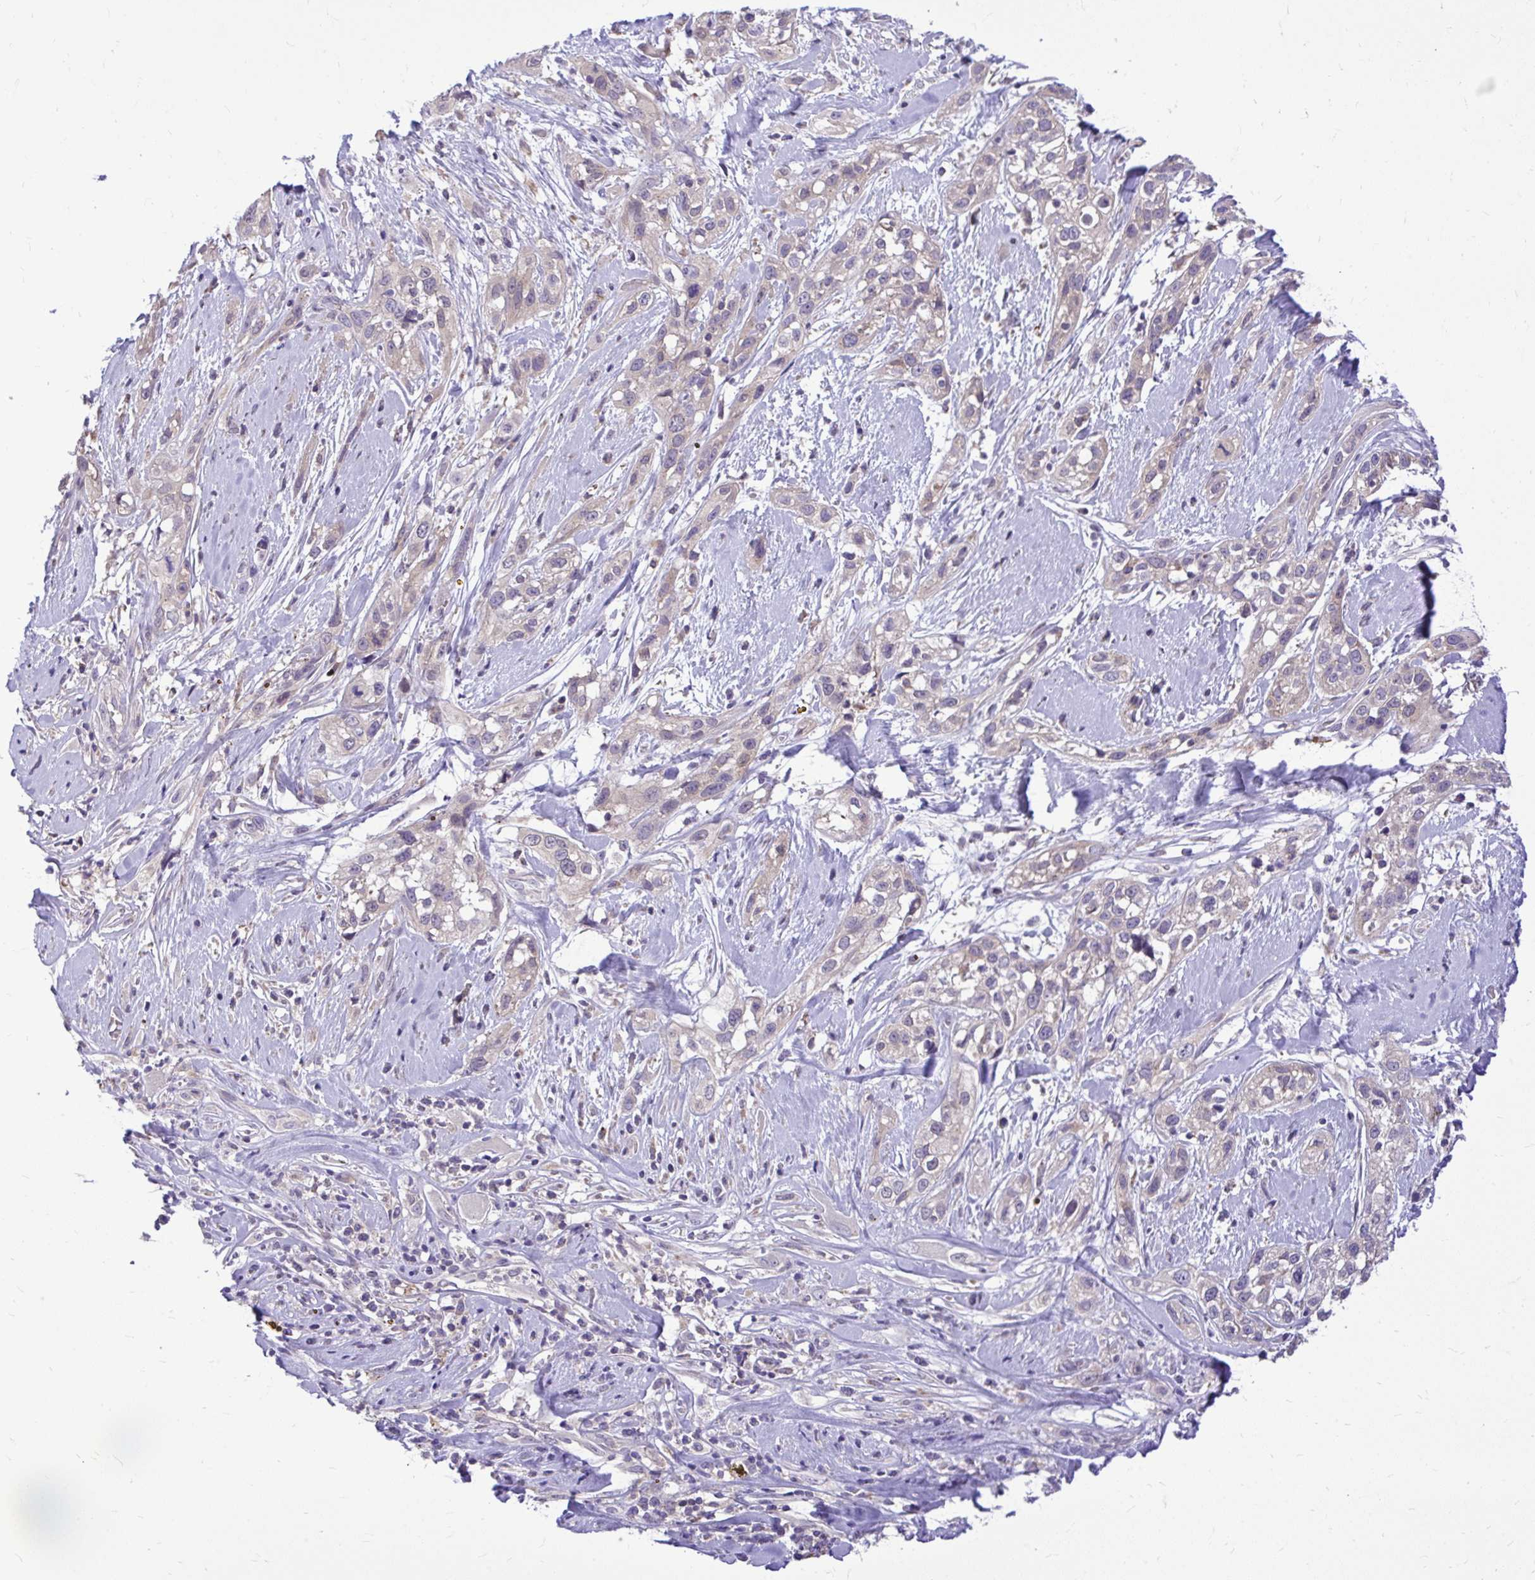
{"staining": {"intensity": "negative", "quantity": "none", "location": "none"}, "tissue": "skin cancer", "cell_type": "Tumor cells", "image_type": "cancer", "snomed": [{"axis": "morphology", "description": "Squamous cell carcinoma, NOS"}, {"axis": "topography", "description": "Skin"}], "caption": "Tumor cells are negative for protein expression in human squamous cell carcinoma (skin).", "gene": "CEACAM18", "patient": {"sex": "male", "age": 82}}